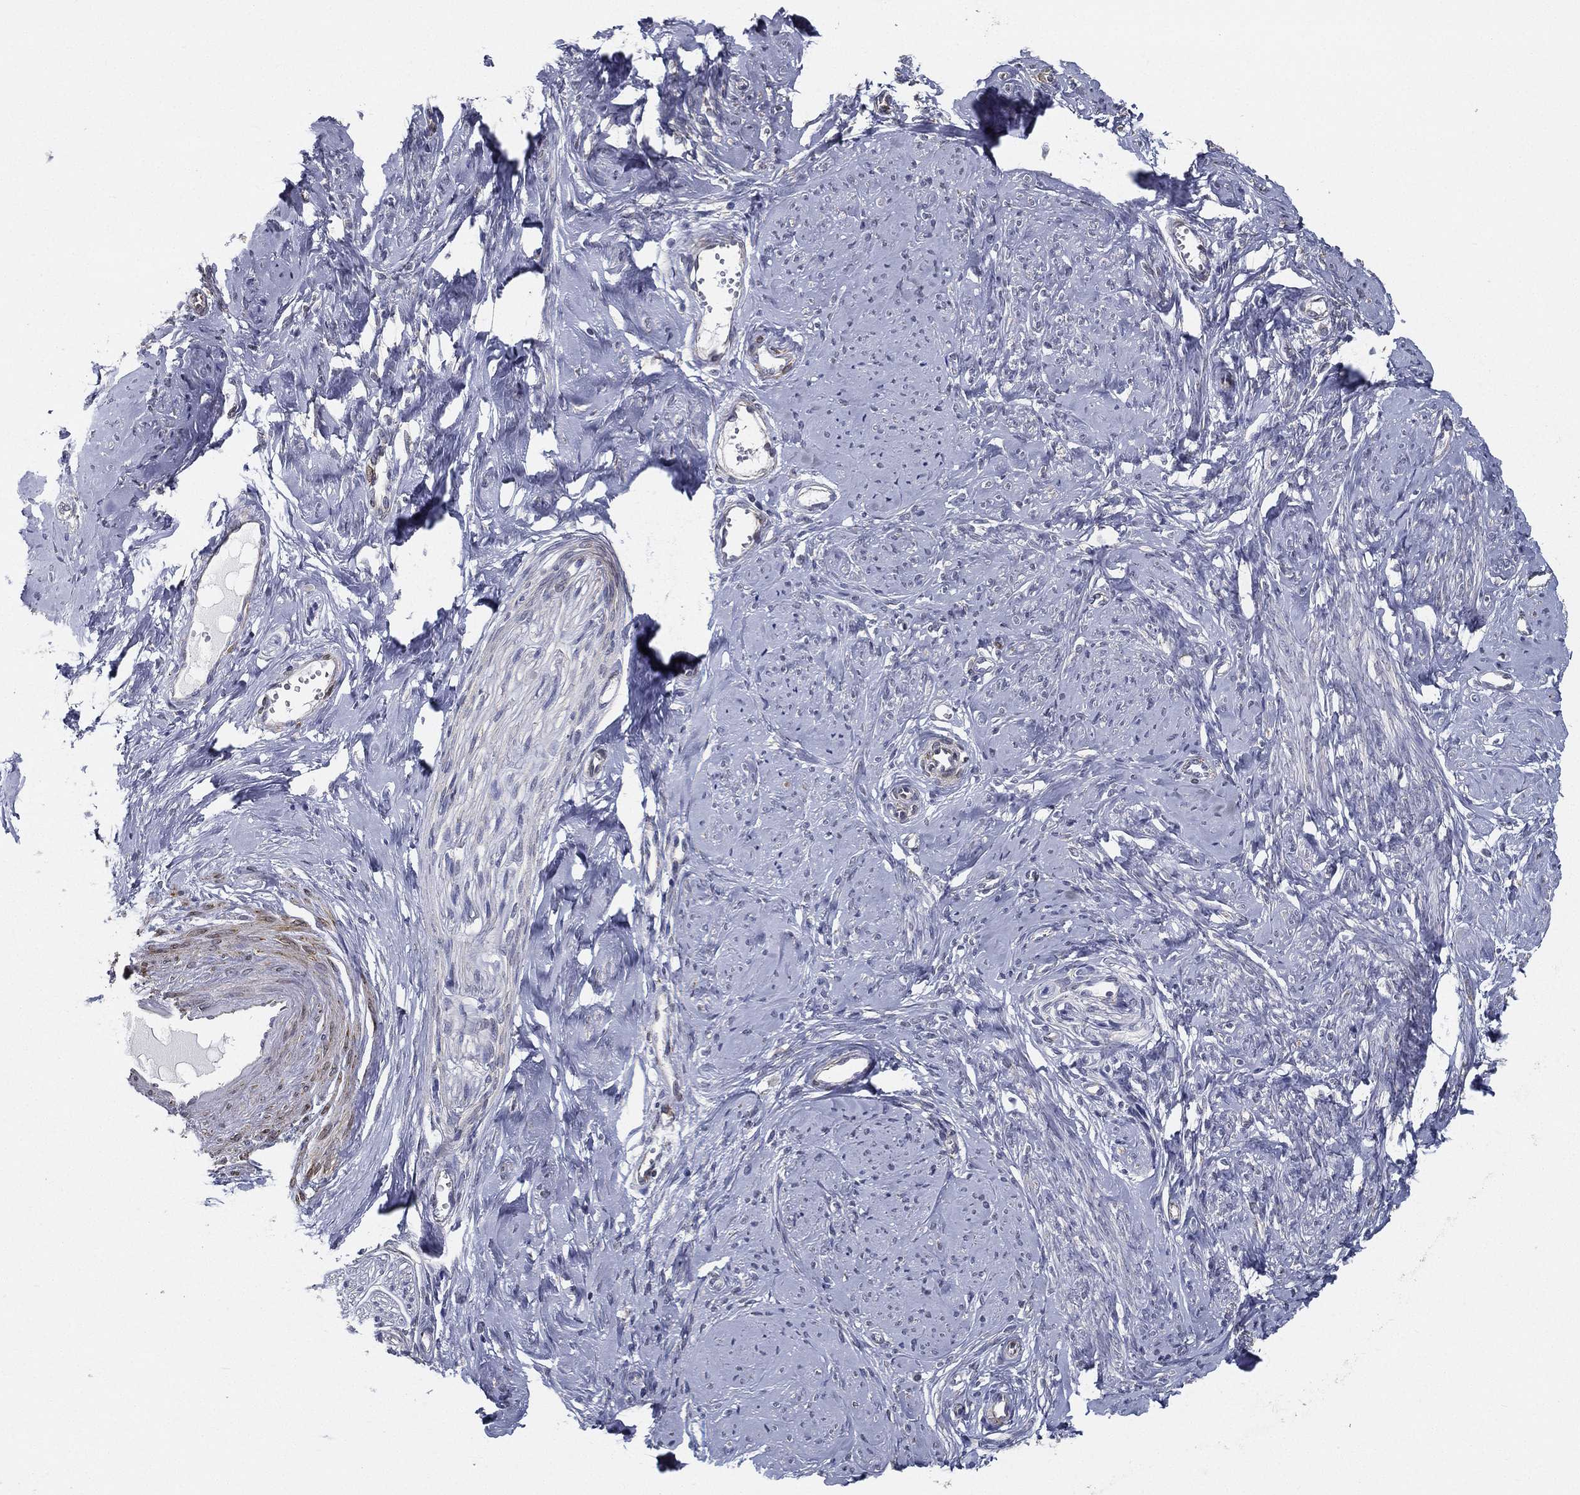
{"staining": {"intensity": "negative", "quantity": "none", "location": "none"}, "tissue": "smooth muscle", "cell_type": "Smooth muscle cells", "image_type": "normal", "snomed": [{"axis": "morphology", "description": "Normal tissue, NOS"}, {"axis": "topography", "description": "Smooth muscle"}], "caption": "This is a micrograph of immunohistochemistry (IHC) staining of benign smooth muscle, which shows no positivity in smooth muscle cells. Brightfield microscopy of IHC stained with DAB (brown) and hematoxylin (blue), captured at high magnification.", "gene": "LRRC56", "patient": {"sex": "female", "age": 48}}